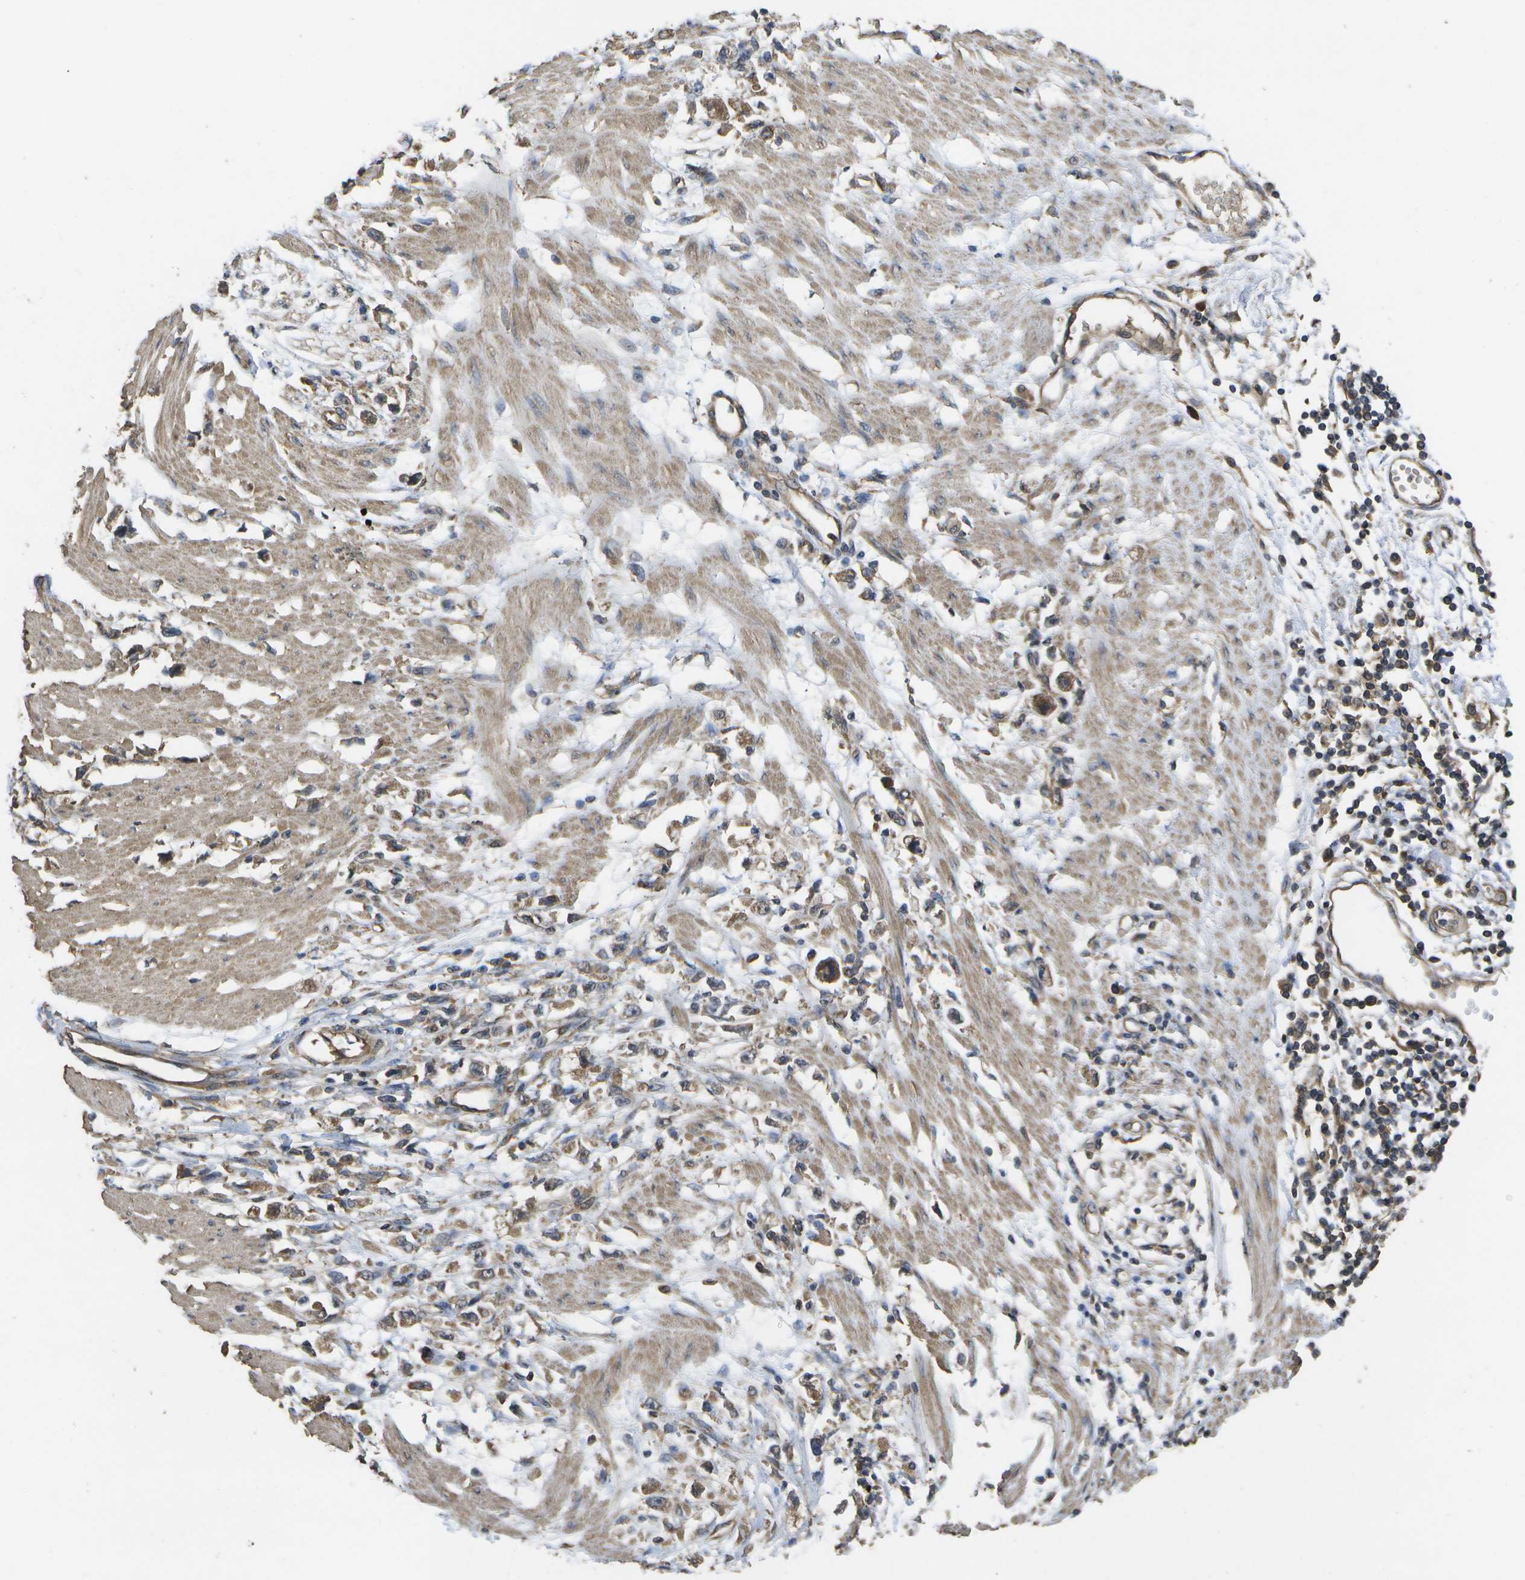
{"staining": {"intensity": "moderate", "quantity": ">75%", "location": "cytoplasmic/membranous"}, "tissue": "stomach cancer", "cell_type": "Tumor cells", "image_type": "cancer", "snomed": [{"axis": "morphology", "description": "Adenocarcinoma, NOS"}, {"axis": "topography", "description": "Stomach"}], "caption": "Stomach cancer (adenocarcinoma) was stained to show a protein in brown. There is medium levels of moderate cytoplasmic/membranous expression in about >75% of tumor cells.", "gene": "SACS", "patient": {"sex": "female", "age": 59}}